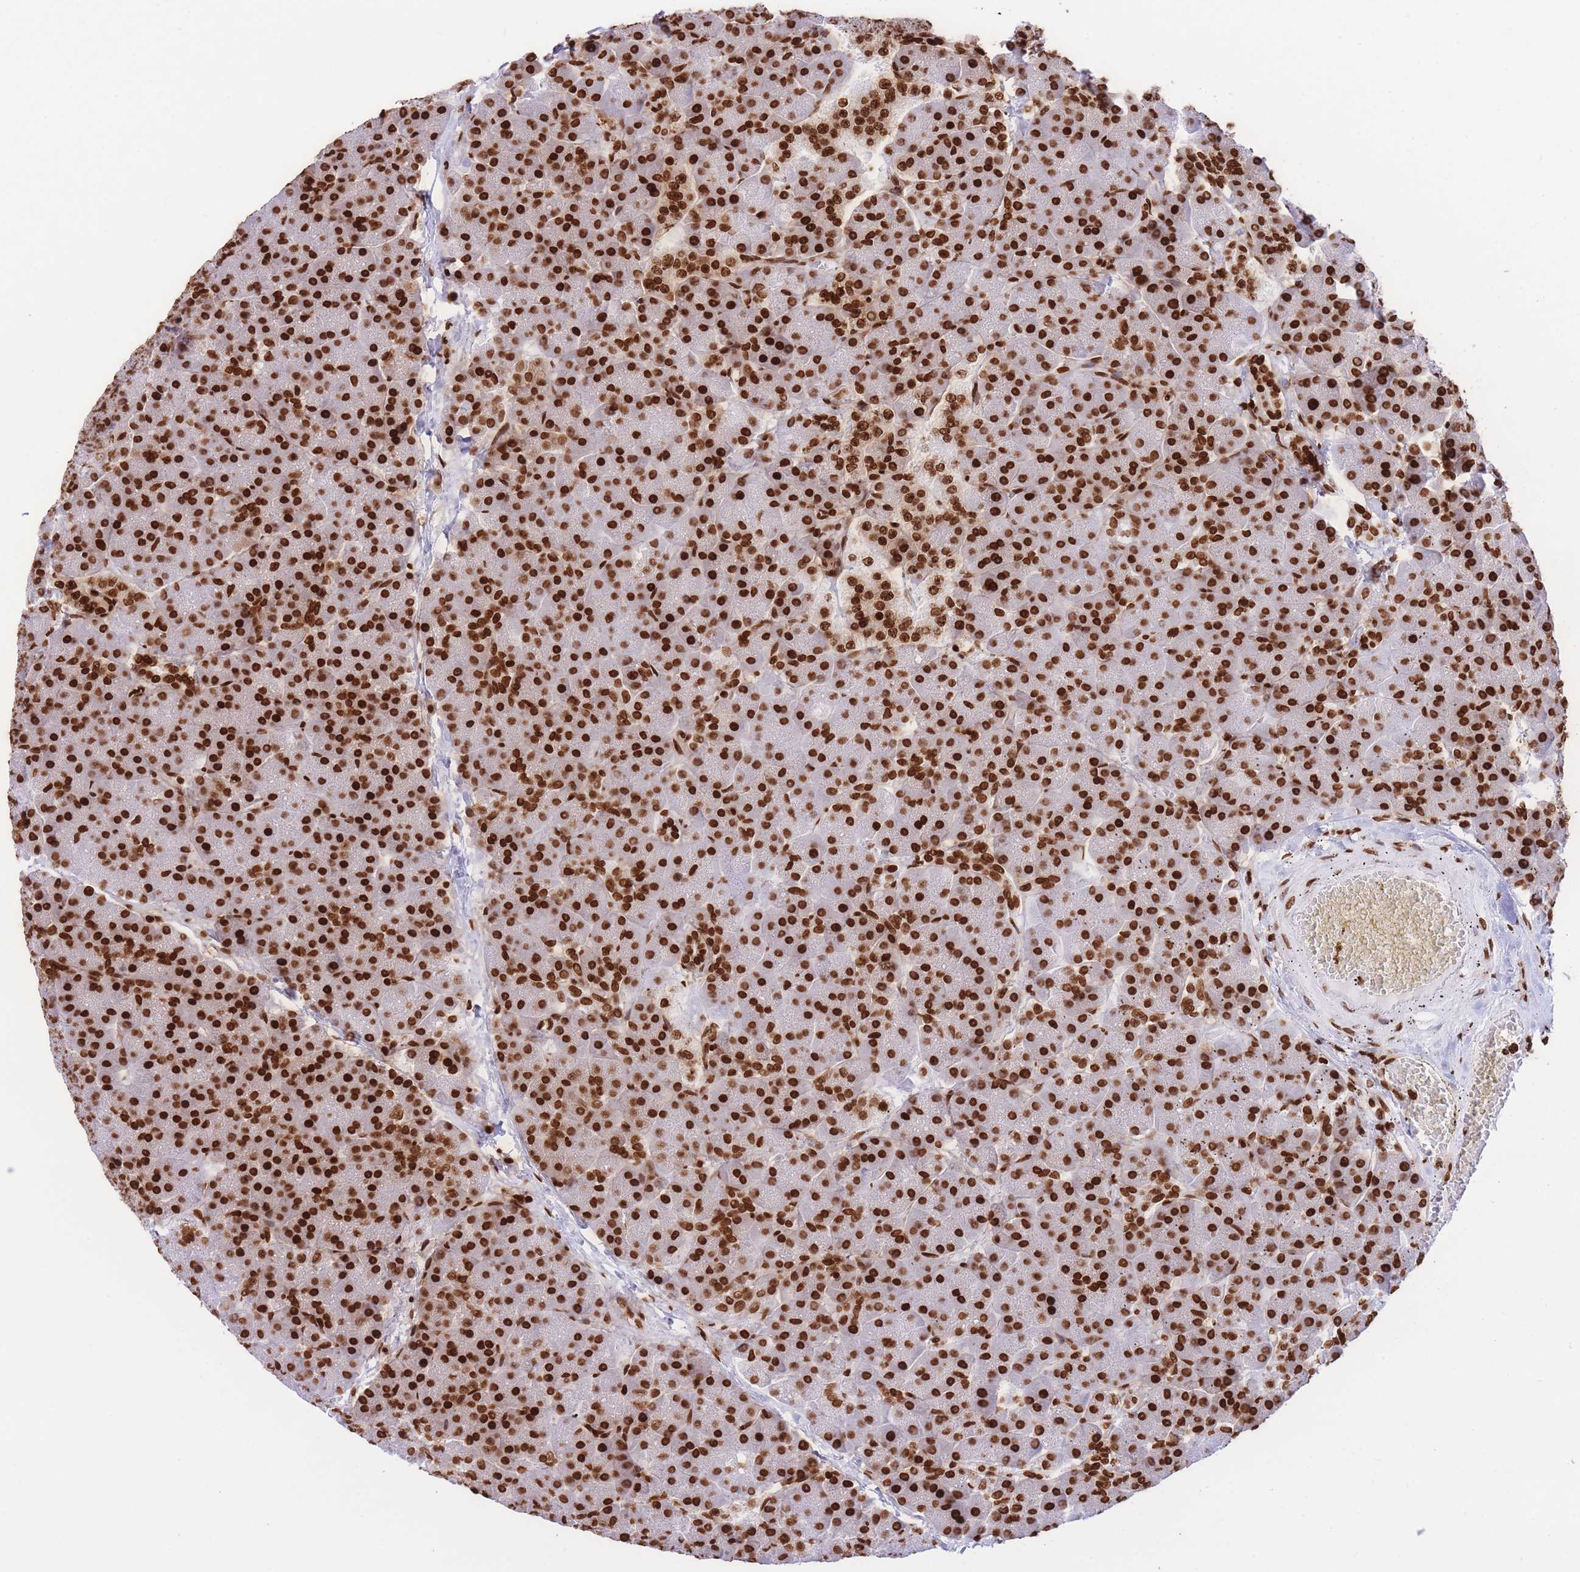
{"staining": {"intensity": "strong", "quantity": ">75%", "location": "nuclear"}, "tissue": "pancreas", "cell_type": "Exocrine glandular cells", "image_type": "normal", "snomed": [{"axis": "morphology", "description": "Normal tissue, NOS"}, {"axis": "topography", "description": "Pancreas"}, {"axis": "topography", "description": "Peripheral nerve tissue"}], "caption": "Pancreas stained with immunohistochemistry (IHC) exhibits strong nuclear expression in approximately >75% of exocrine glandular cells. (brown staining indicates protein expression, while blue staining denotes nuclei).", "gene": "H2BC10", "patient": {"sex": "male", "age": 54}}